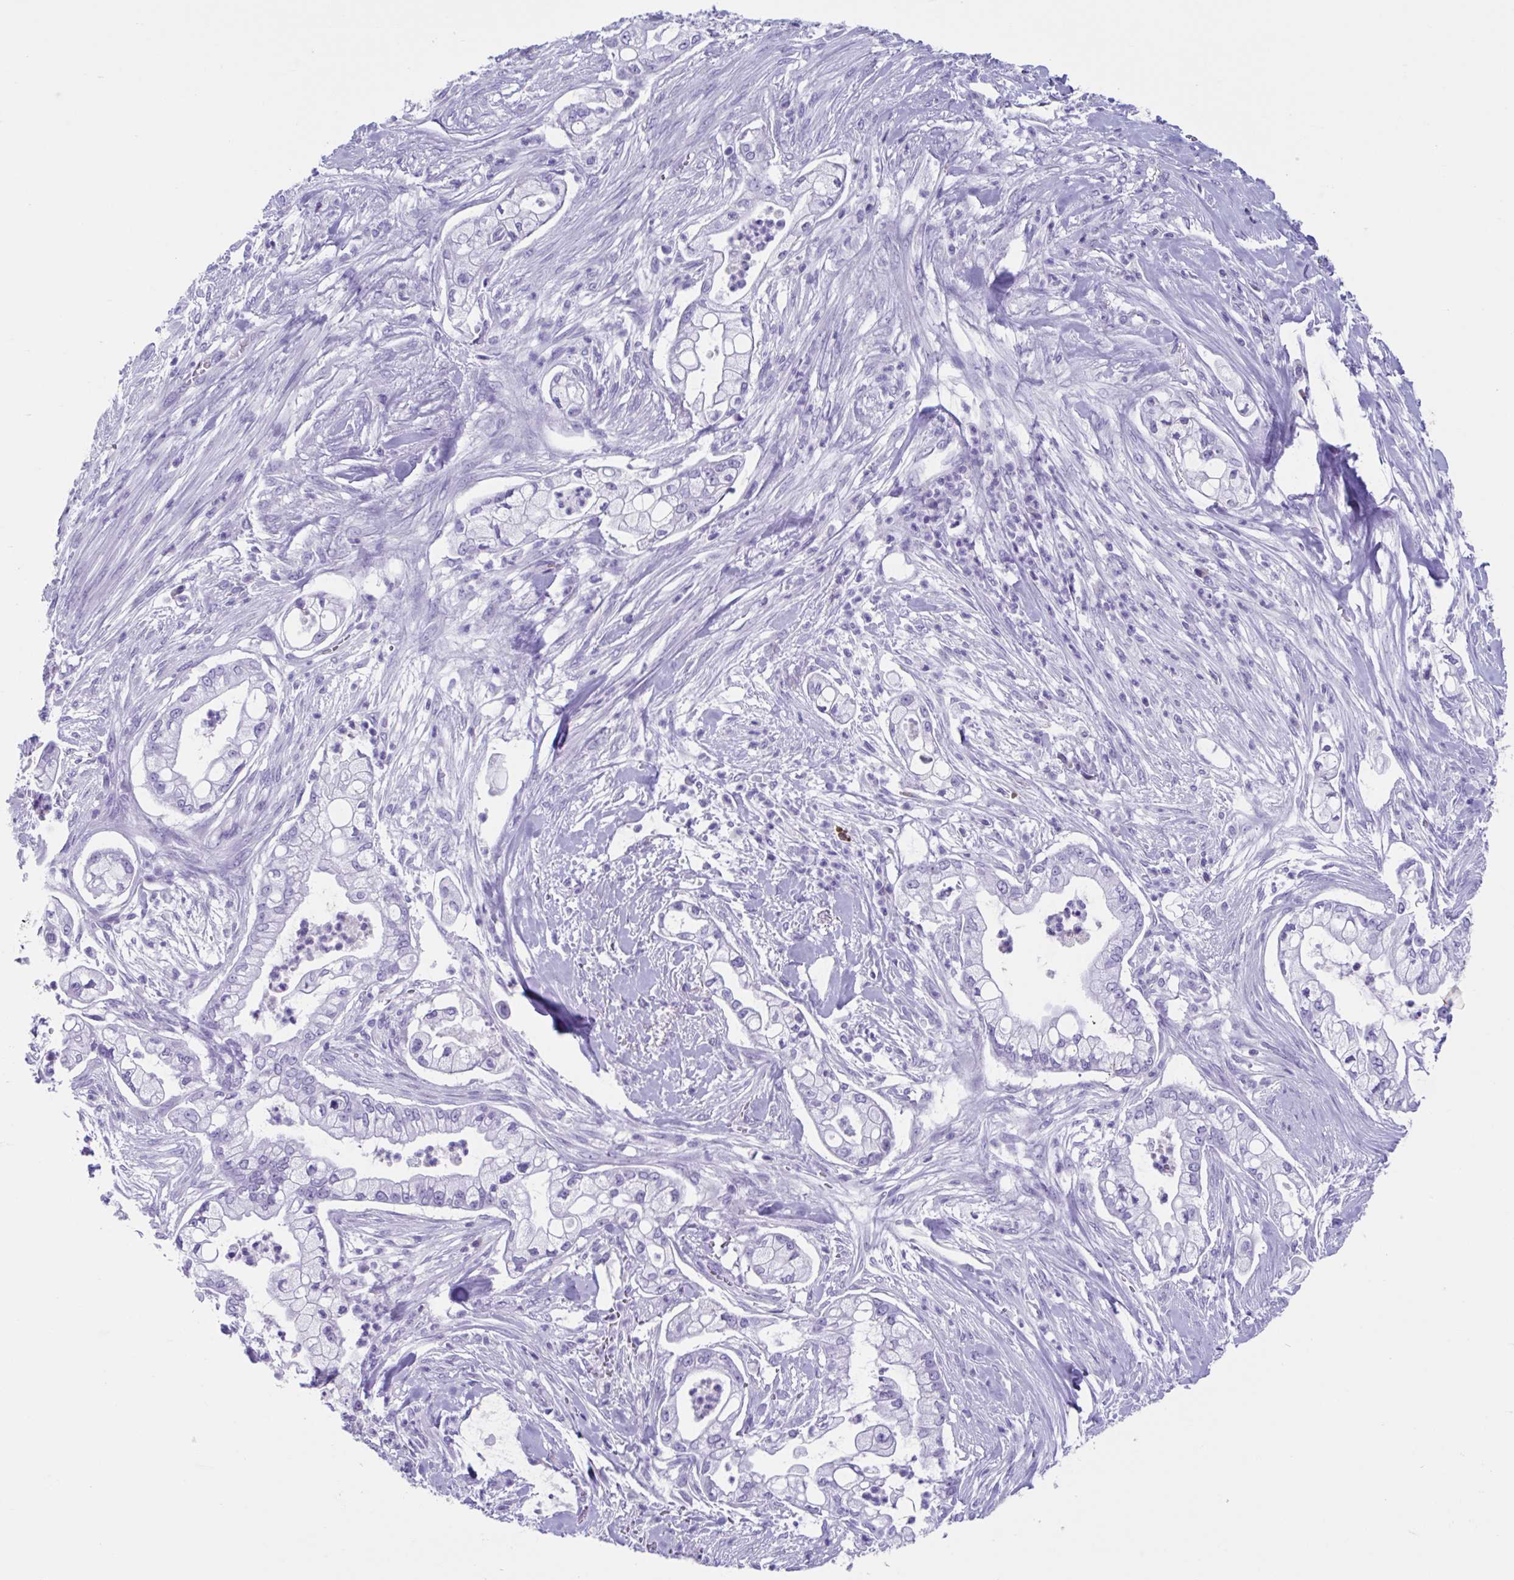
{"staining": {"intensity": "negative", "quantity": "none", "location": "none"}, "tissue": "pancreatic cancer", "cell_type": "Tumor cells", "image_type": "cancer", "snomed": [{"axis": "morphology", "description": "Adenocarcinoma, NOS"}, {"axis": "topography", "description": "Pancreas"}], "caption": "Immunohistochemistry of adenocarcinoma (pancreatic) exhibits no expression in tumor cells.", "gene": "USP35", "patient": {"sex": "female", "age": 69}}